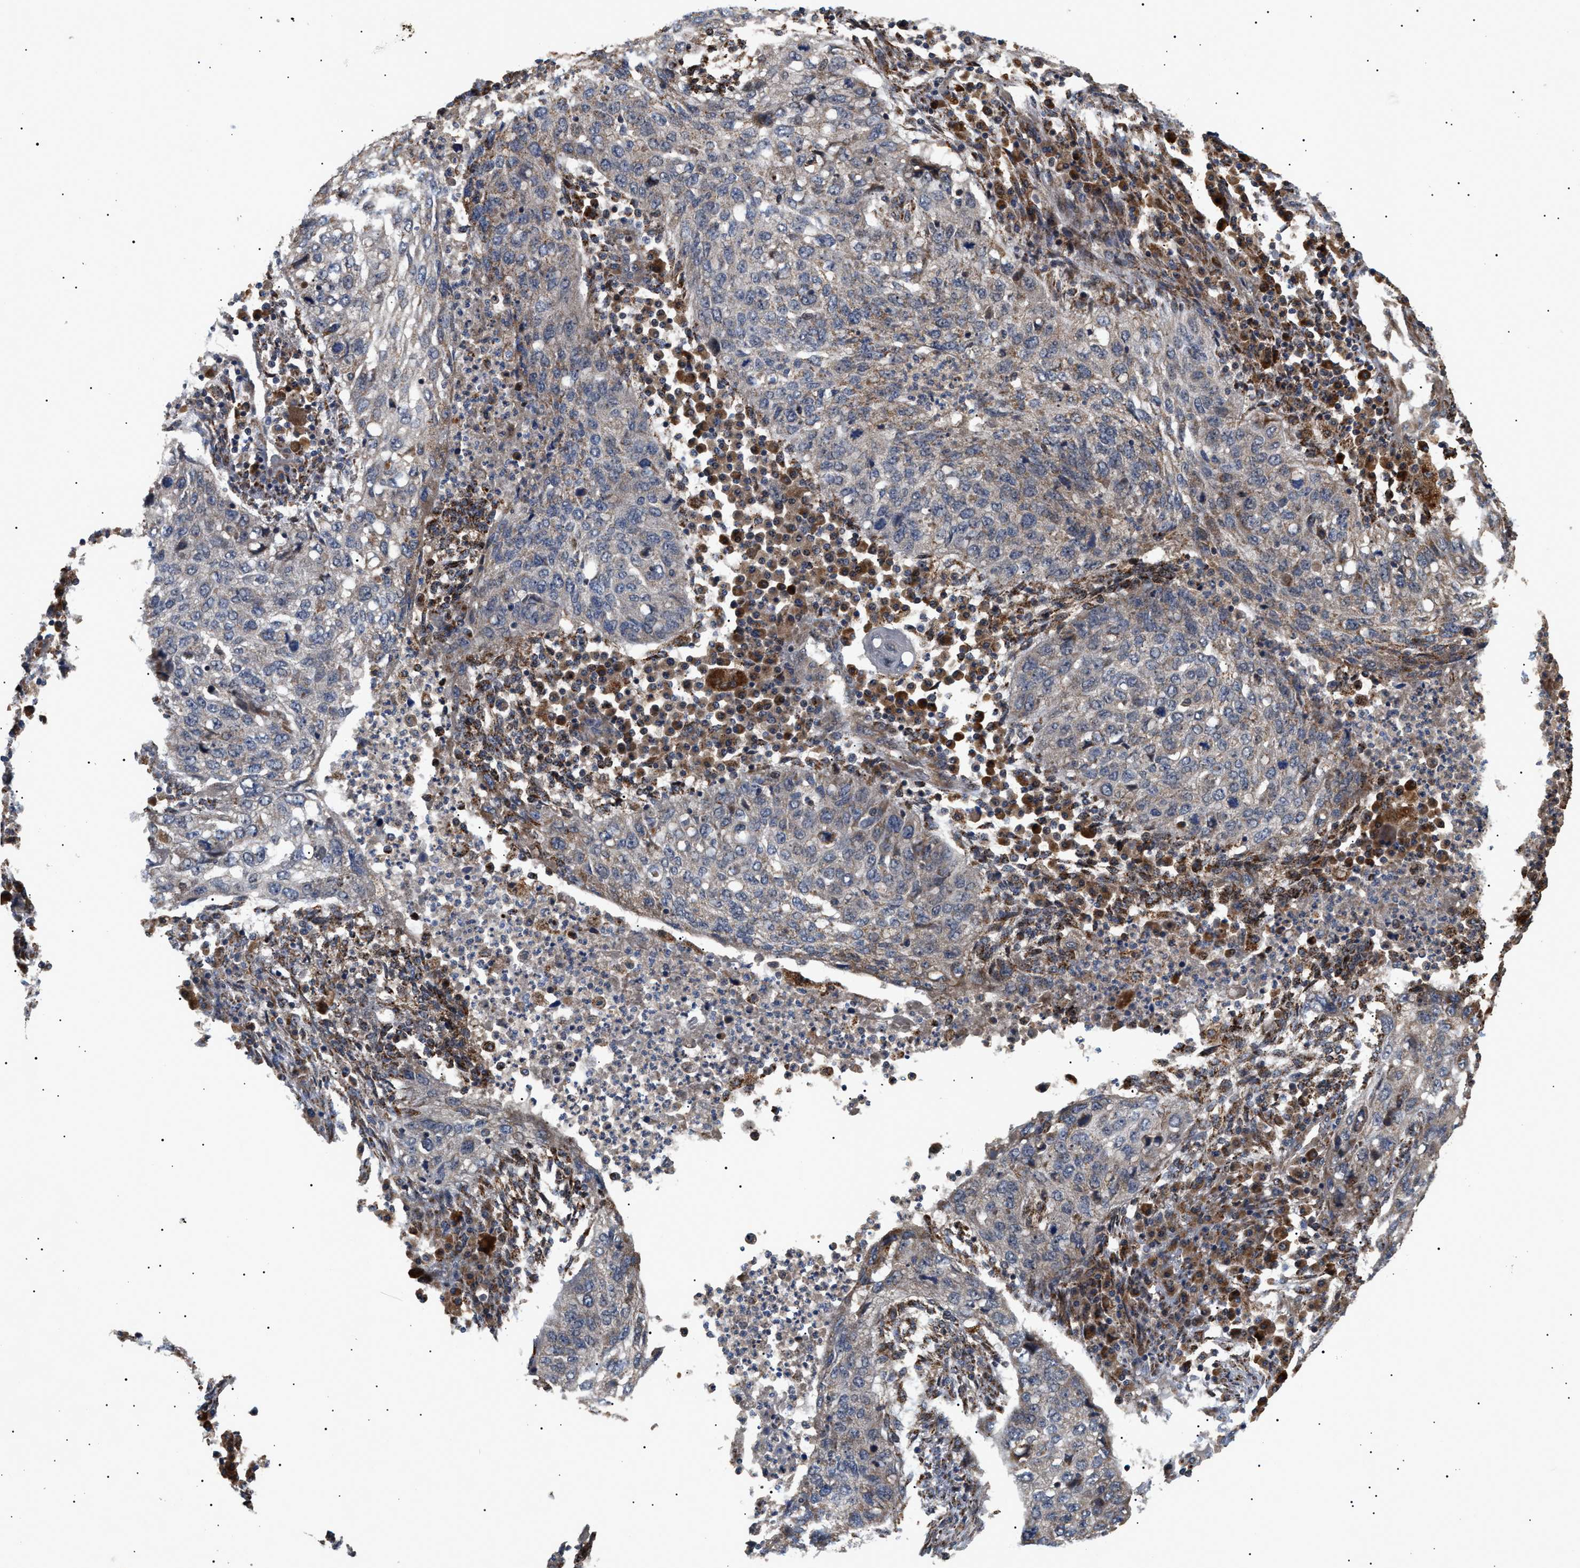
{"staining": {"intensity": "weak", "quantity": "<25%", "location": "cytoplasmic/membranous"}, "tissue": "lung cancer", "cell_type": "Tumor cells", "image_type": "cancer", "snomed": [{"axis": "morphology", "description": "Squamous cell carcinoma, NOS"}, {"axis": "topography", "description": "Lung"}], "caption": "An IHC photomicrograph of lung squamous cell carcinoma is shown. There is no staining in tumor cells of lung squamous cell carcinoma. Nuclei are stained in blue.", "gene": "ASTL", "patient": {"sex": "female", "age": 63}}